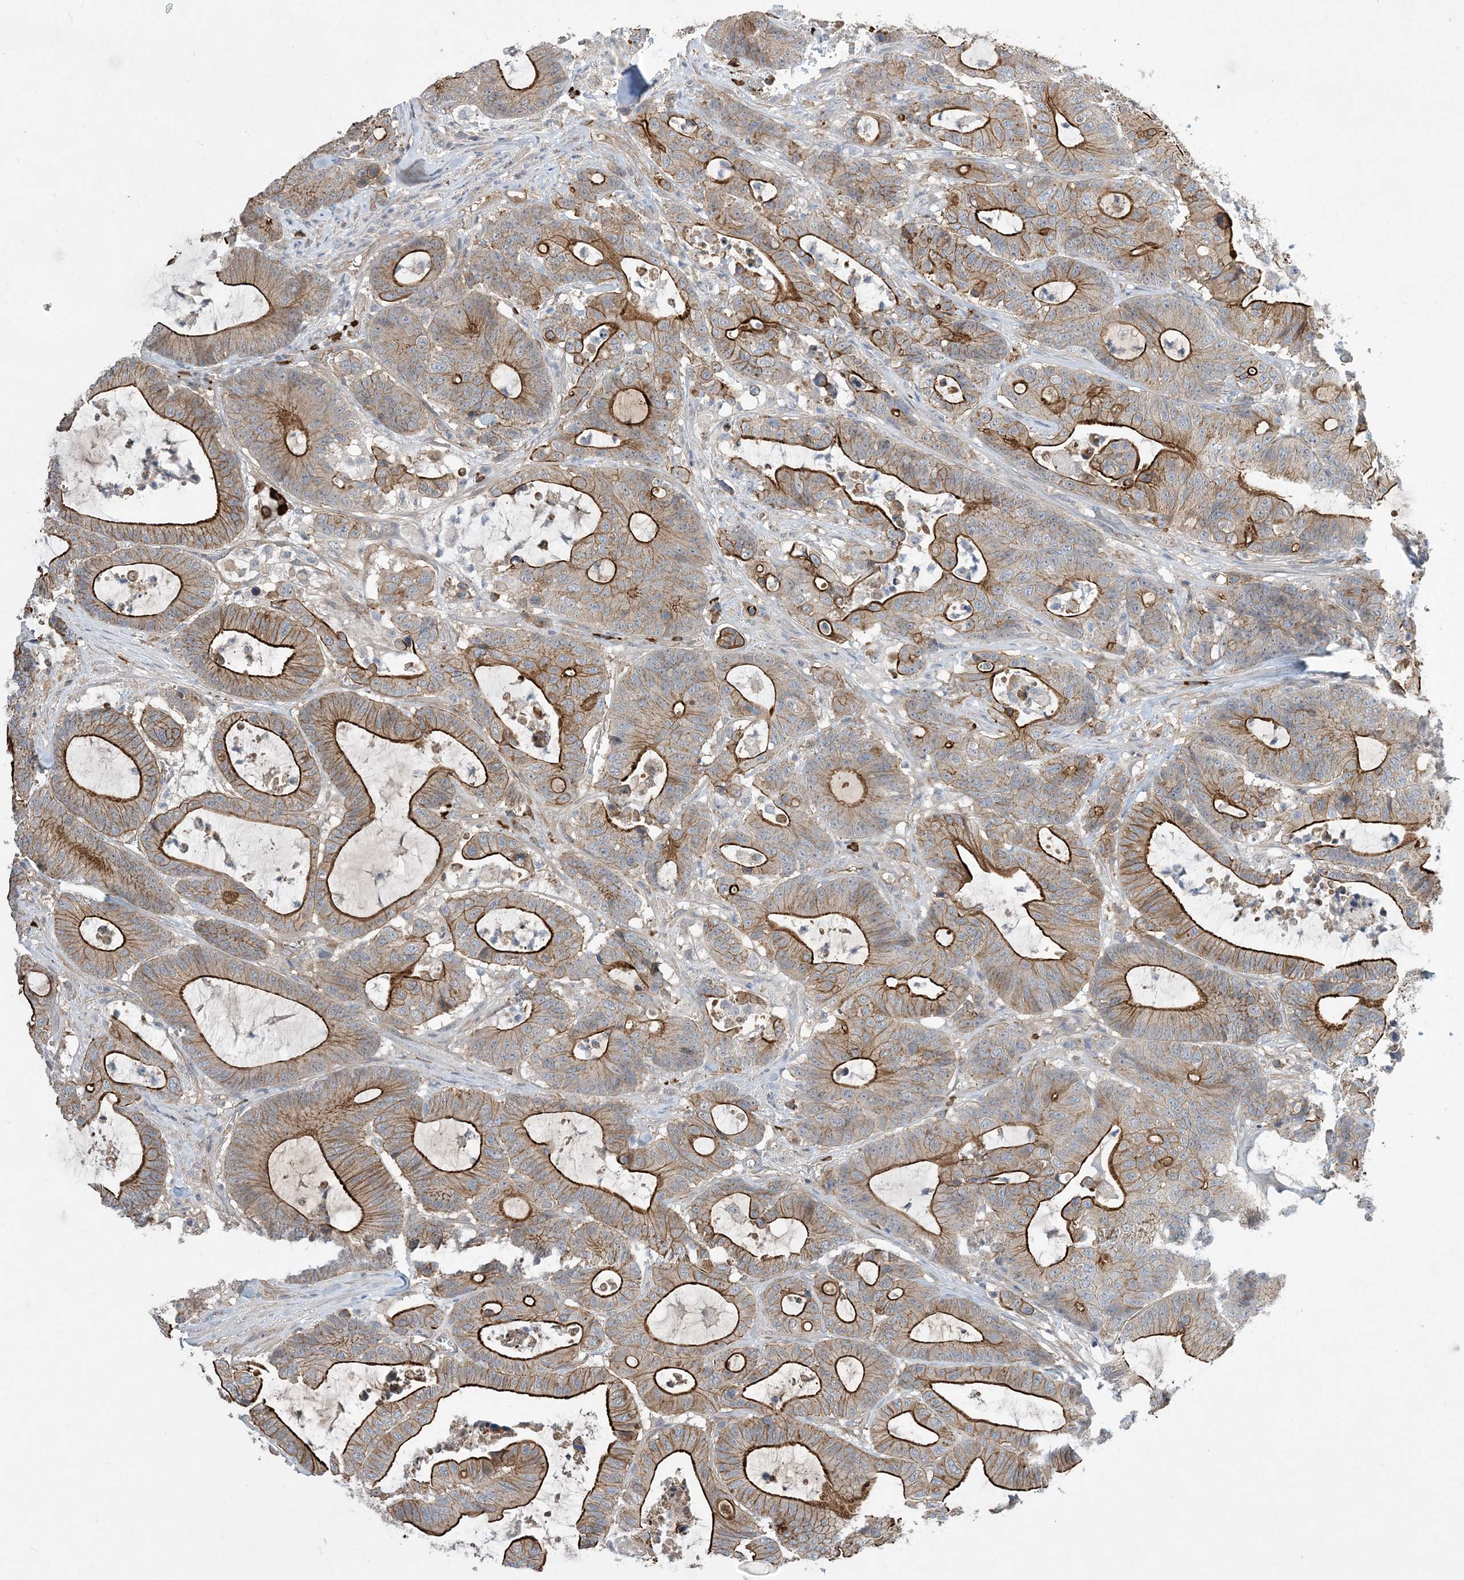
{"staining": {"intensity": "strong", "quantity": ">75%", "location": "cytoplasmic/membranous"}, "tissue": "colorectal cancer", "cell_type": "Tumor cells", "image_type": "cancer", "snomed": [{"axis": "morphology", "description": "Adenocarcinoma, NOS"}, {"axis": "topography", "description": "Colon"}], "caption": "Colorectal cancer stained with a protein marker displays strong staining in tumor cells.", "gene": "AOC1", "patient": {"sex": "female", "age": 84}}